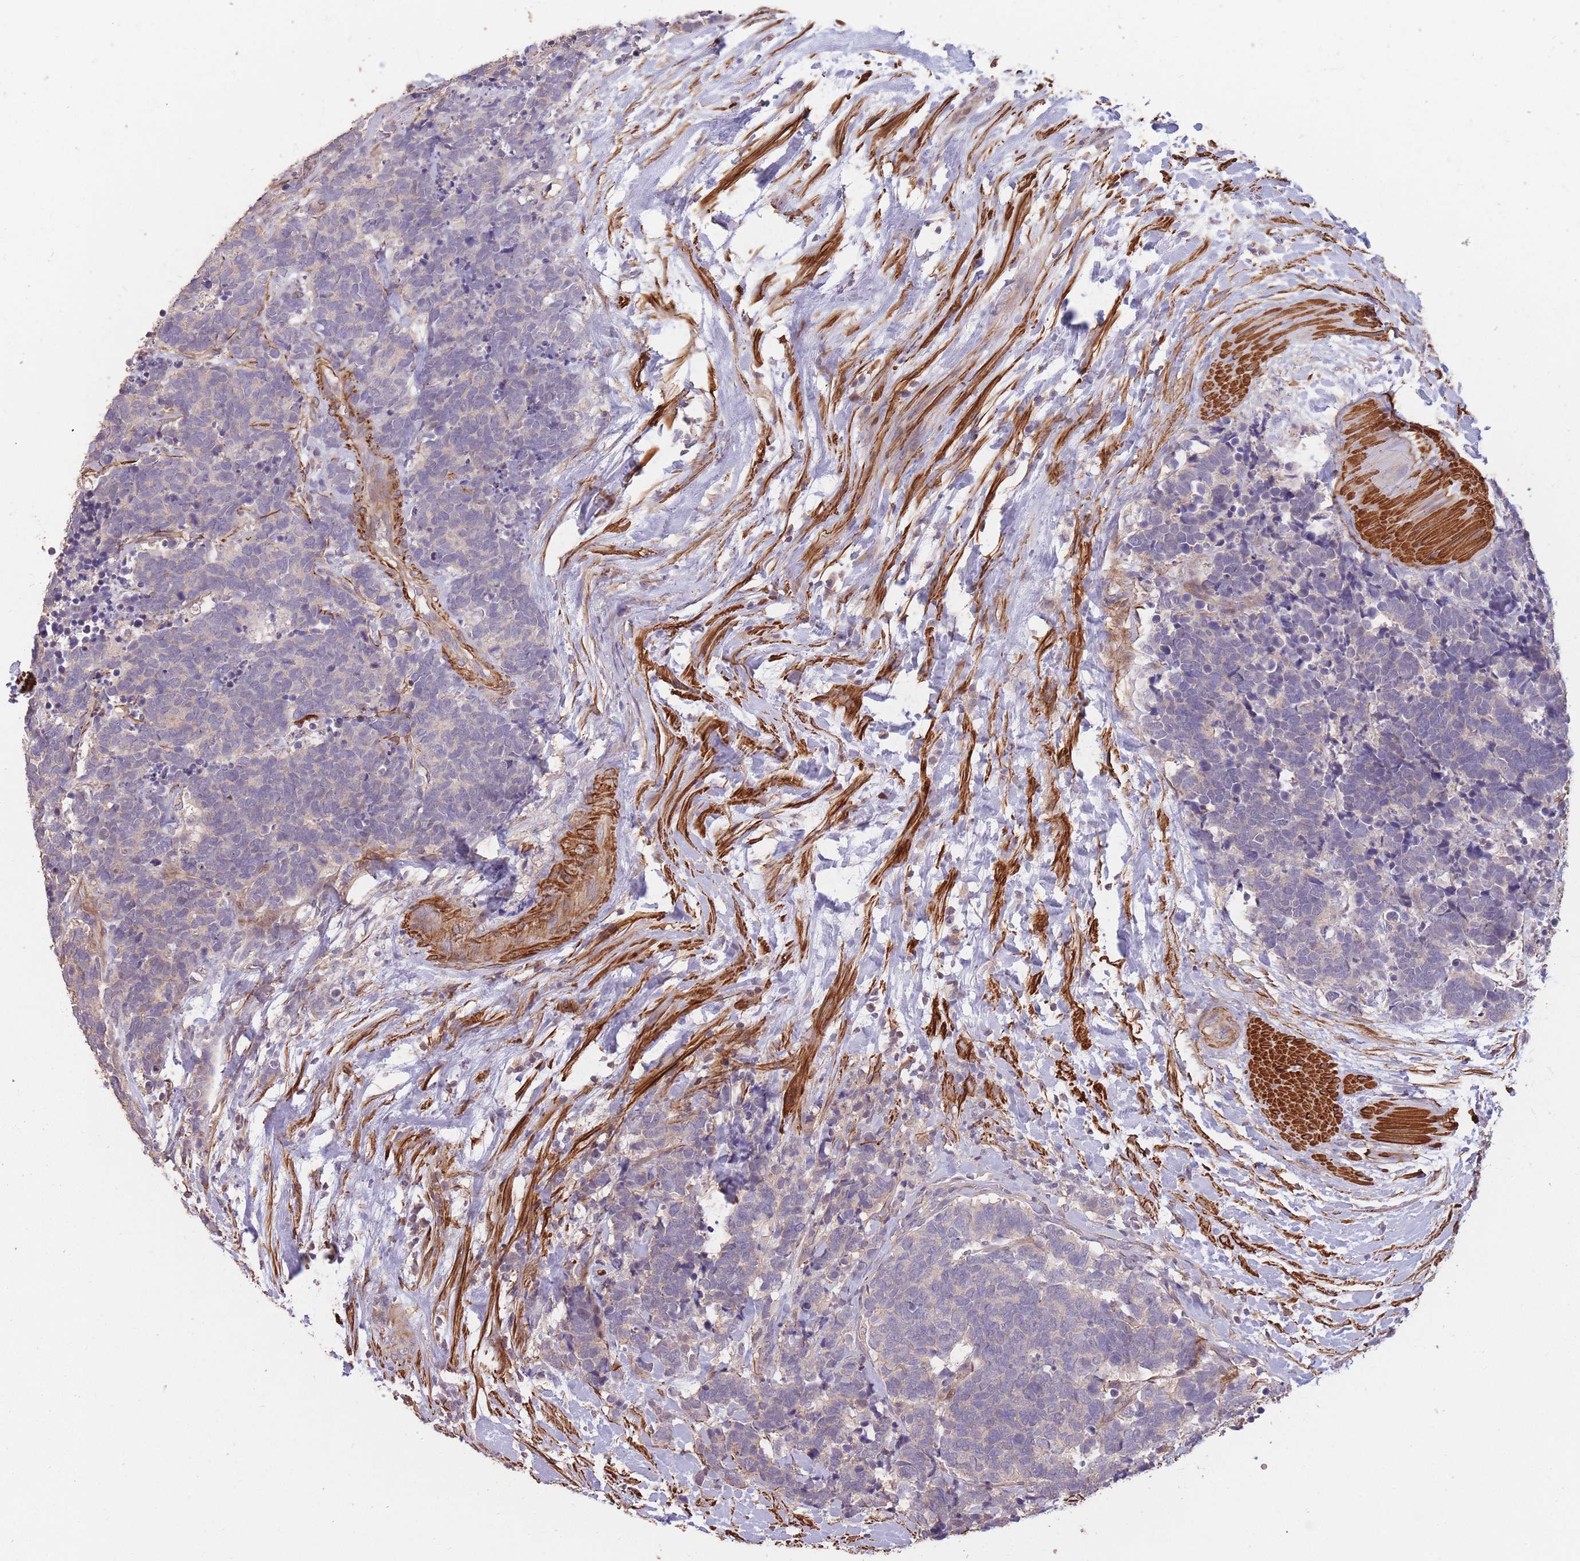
{"staining": {"intensity": "negative", "quantity": "none", "location": "none"}, "tissue": "carcinoid", "cell_type": "Tumor cells", "image_type": "cancer", "snomed": [{"axis": "morphology", "description": "Carcinoma, NOS"}, {"axis": "morphology", "description": "Carcinoid, malignant, NOS"}, {"axis": "topography", "description": "Prostate"}], "caption": "A histopathology image of carcinoid stained for a protein exhibits no brown staining in tumor cells. (DAB (3,3'-diaminobenzidine) immunohistochemistry, high magnification).", "gene": "NLRC4", "patient": {"sex": "male", "age": 57}}